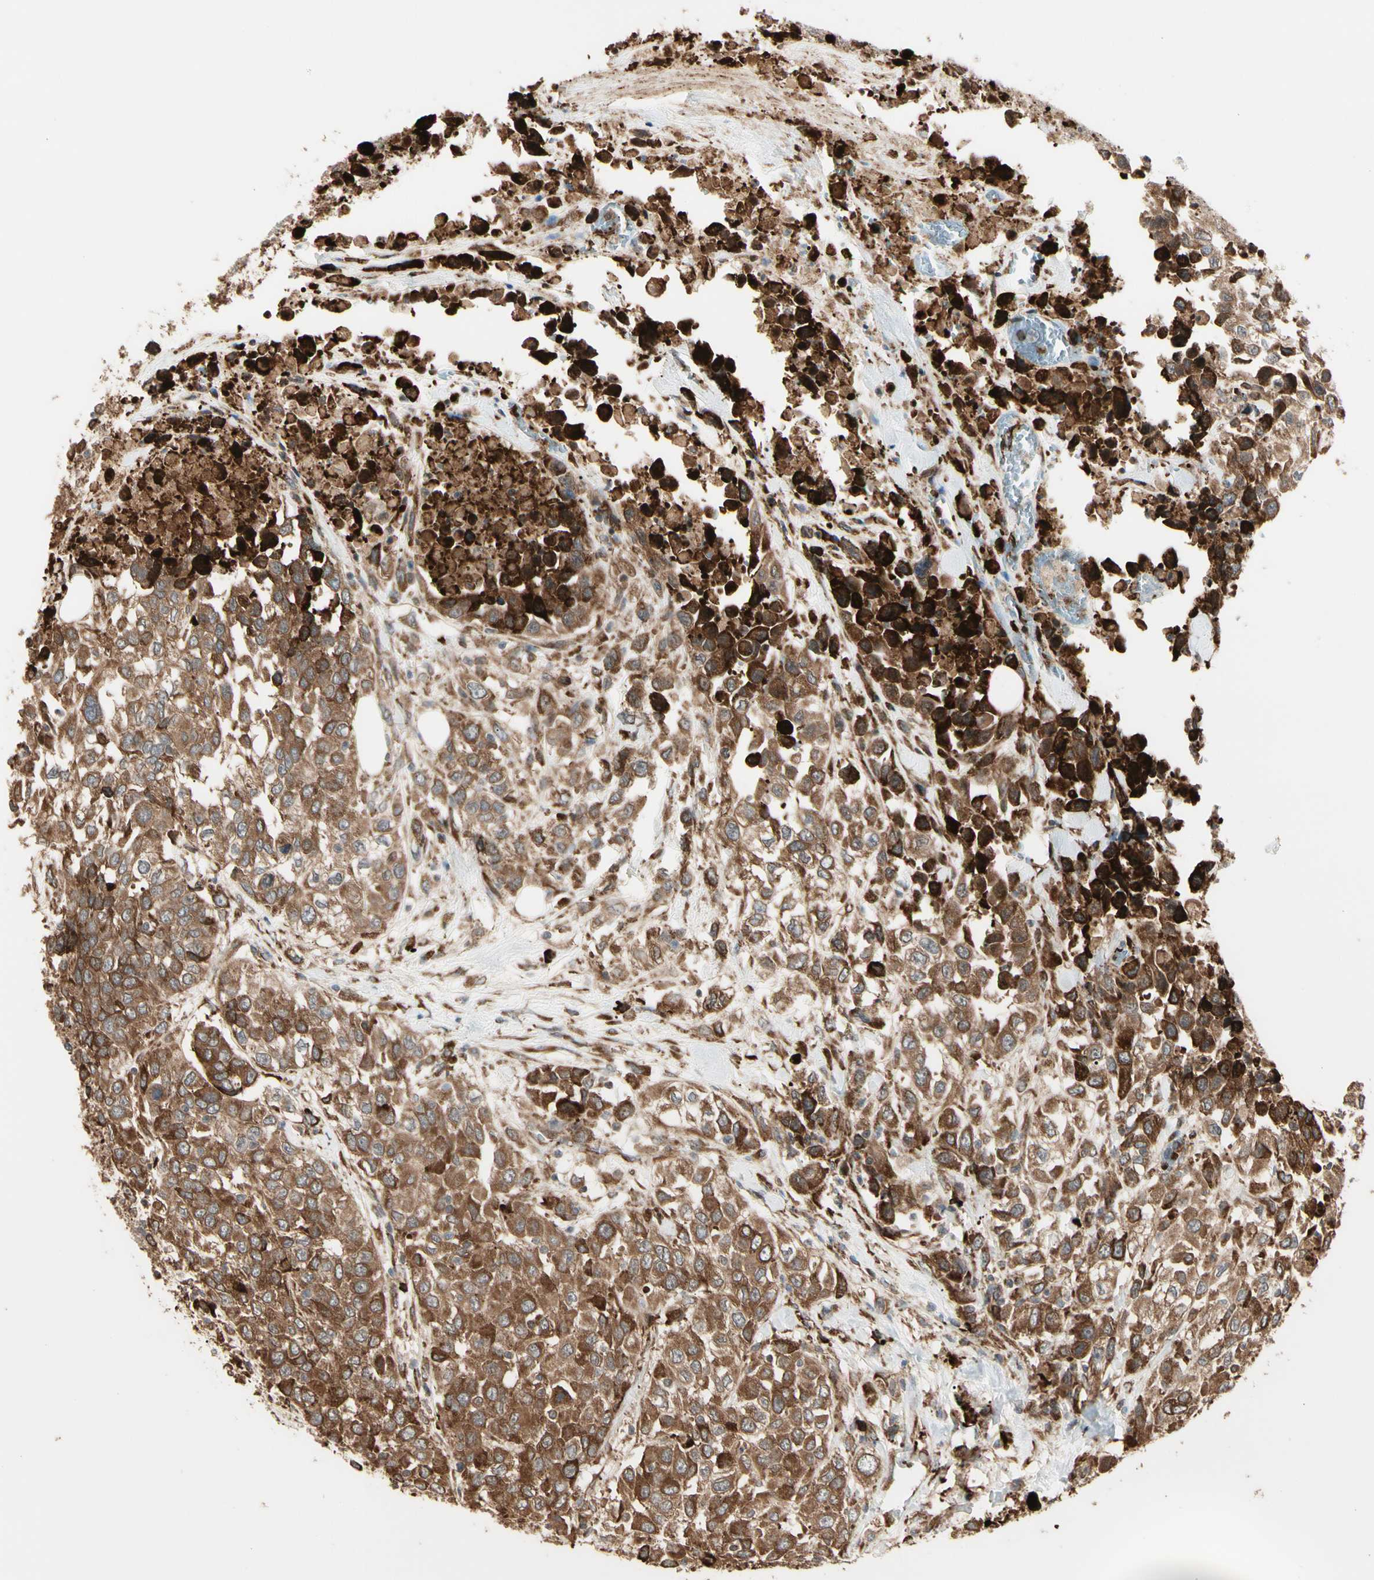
{"staining": {"intensity": "strong", "quantity": ">75%", "location": "cytoplasmic/membranous"}, "tissue": "urothelial cancer", "cell_type": "Tumor cells", "image_type": "cancer", "snomed": [{"axis": "morphology", "description": "Urothelial carcinoma, High grade"}, {"axis": "topography", "description": "Urinary bladder"}], "caption": "Human high-grade urothelial carcinoma stained with a brown dye shows strong cytoplasmic/membranous positive positivity in approximately >75% of tumor cells.", "gene": "HSP90B1", "patient": {"sex": "female", "age": 80}}